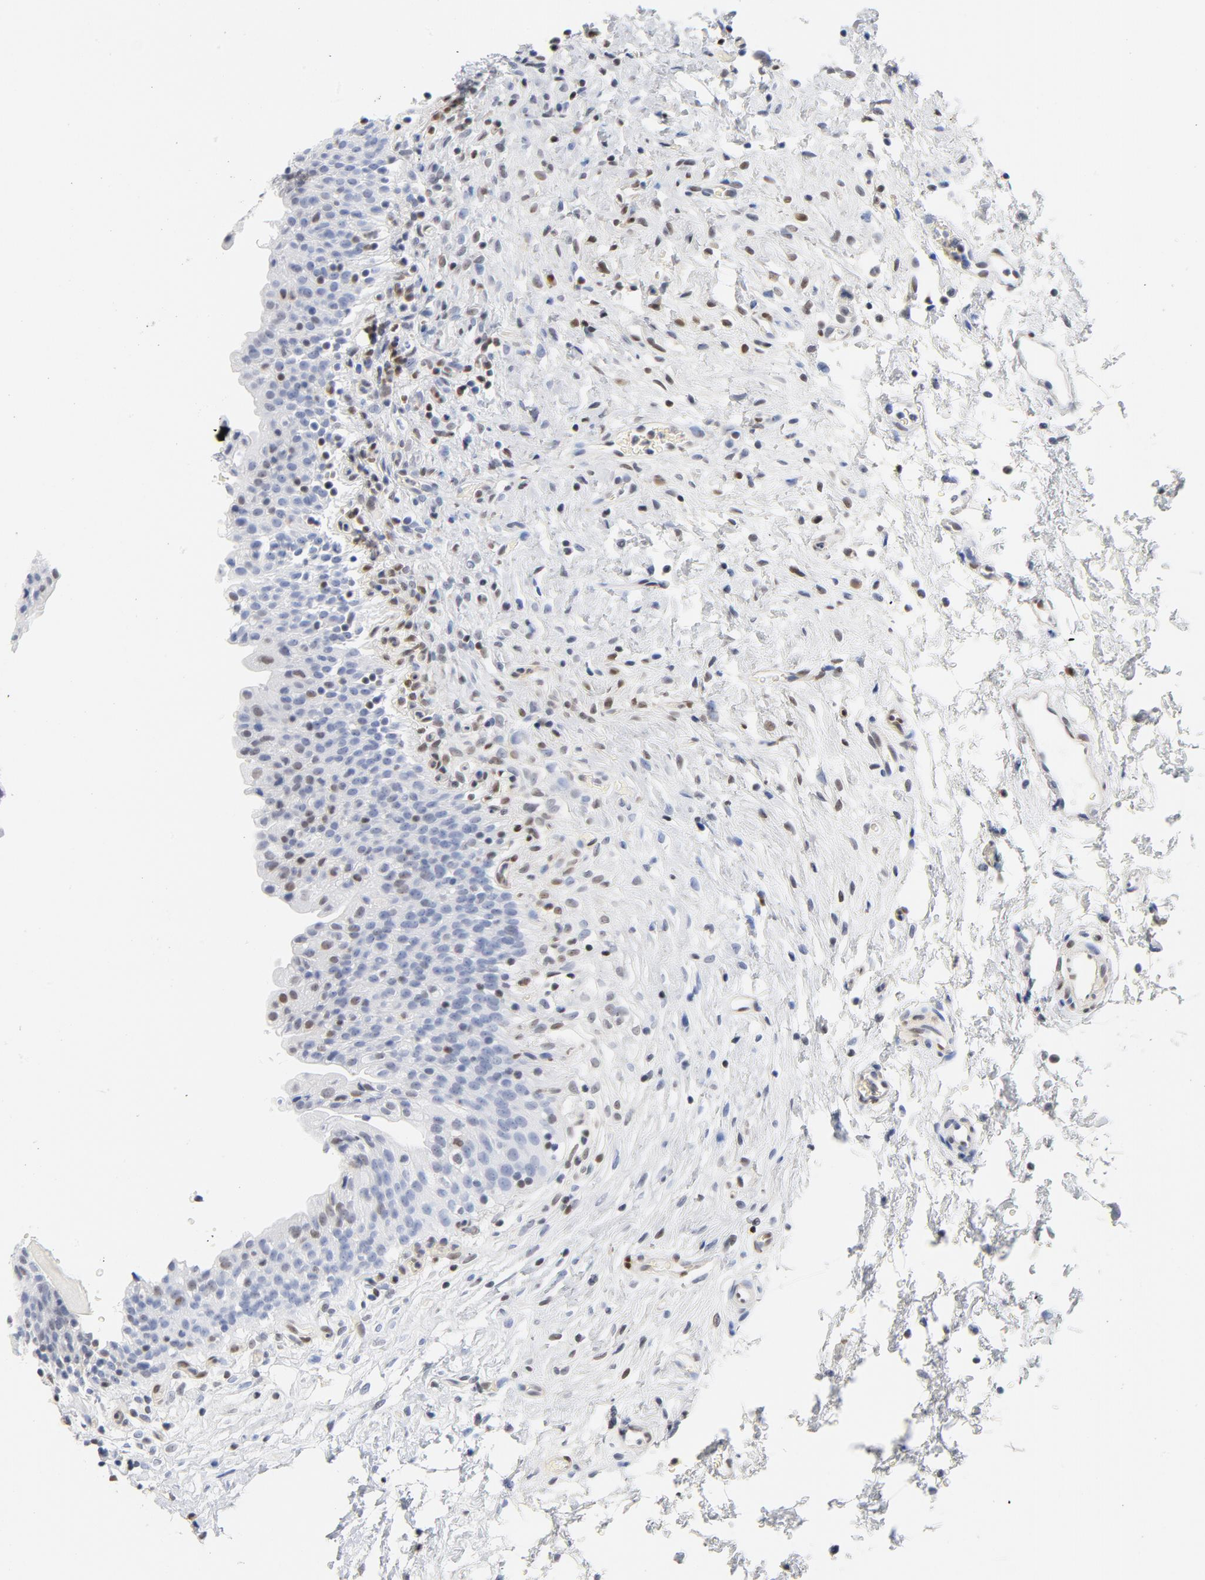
{"staining": {"intensity": "moderate", "quantity": "25%-75%", "location": "nuclear"}, "tissue": "urinary bladder", "cell_type": "Urothelial cells", "image_type": "normal", "snomed": [{"axis": "morphology", "description": "Normal tissue, NOS"}, {"axis": "topography", "description": "Urinary bladder"}], "caption": "Moderate nuclear positivity for a protein is appreciated in about 25%-75% of urothelial cells of benign urinary bladder using immunohistochemistry (IHC).", "gene": "CDKN1B", "patient": {"sex": "male", "age": 51}}